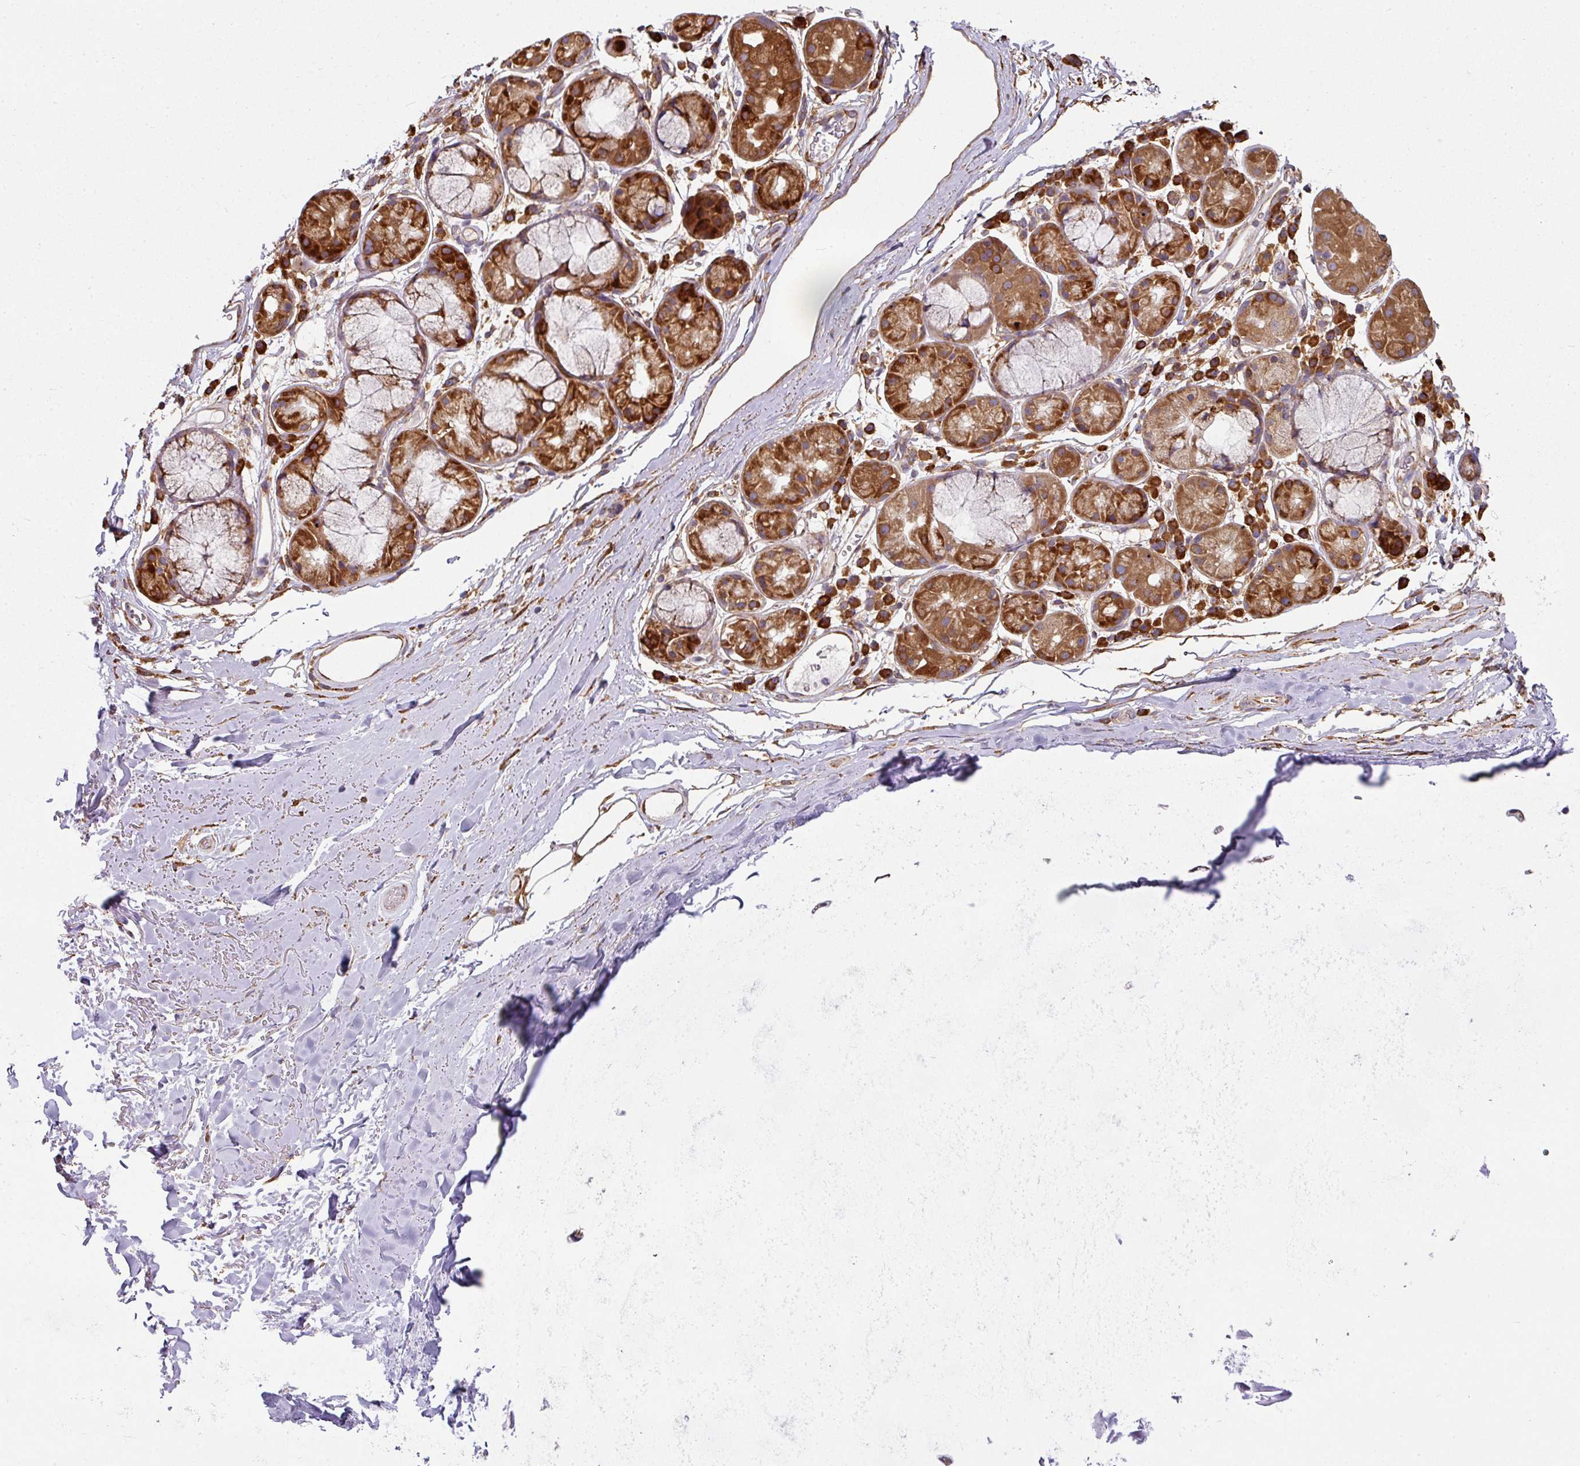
{"staining": {"intensity": "moderate", "quantity": ">75%", "location": "cytoplasmic/membranous"}, "tissue": "adipose tissue", "cell_type": "Adipocytes", "image_type": "normal", "snomed": [{"axis": "morphology", "description": "Normal tissue, NOS"}, {"axis": "topography", "description": "Cartilage tissue"}], "caption": "This histopathology image reveals immunohistochemistry (IHC) staining of unremarkable adipose tissue, with medium moderate cytoplasmic/membranous staining in approximately >75% of adipocytes.", "gene": "FAT4", "patient": {"sex": "male", "age": 80}}